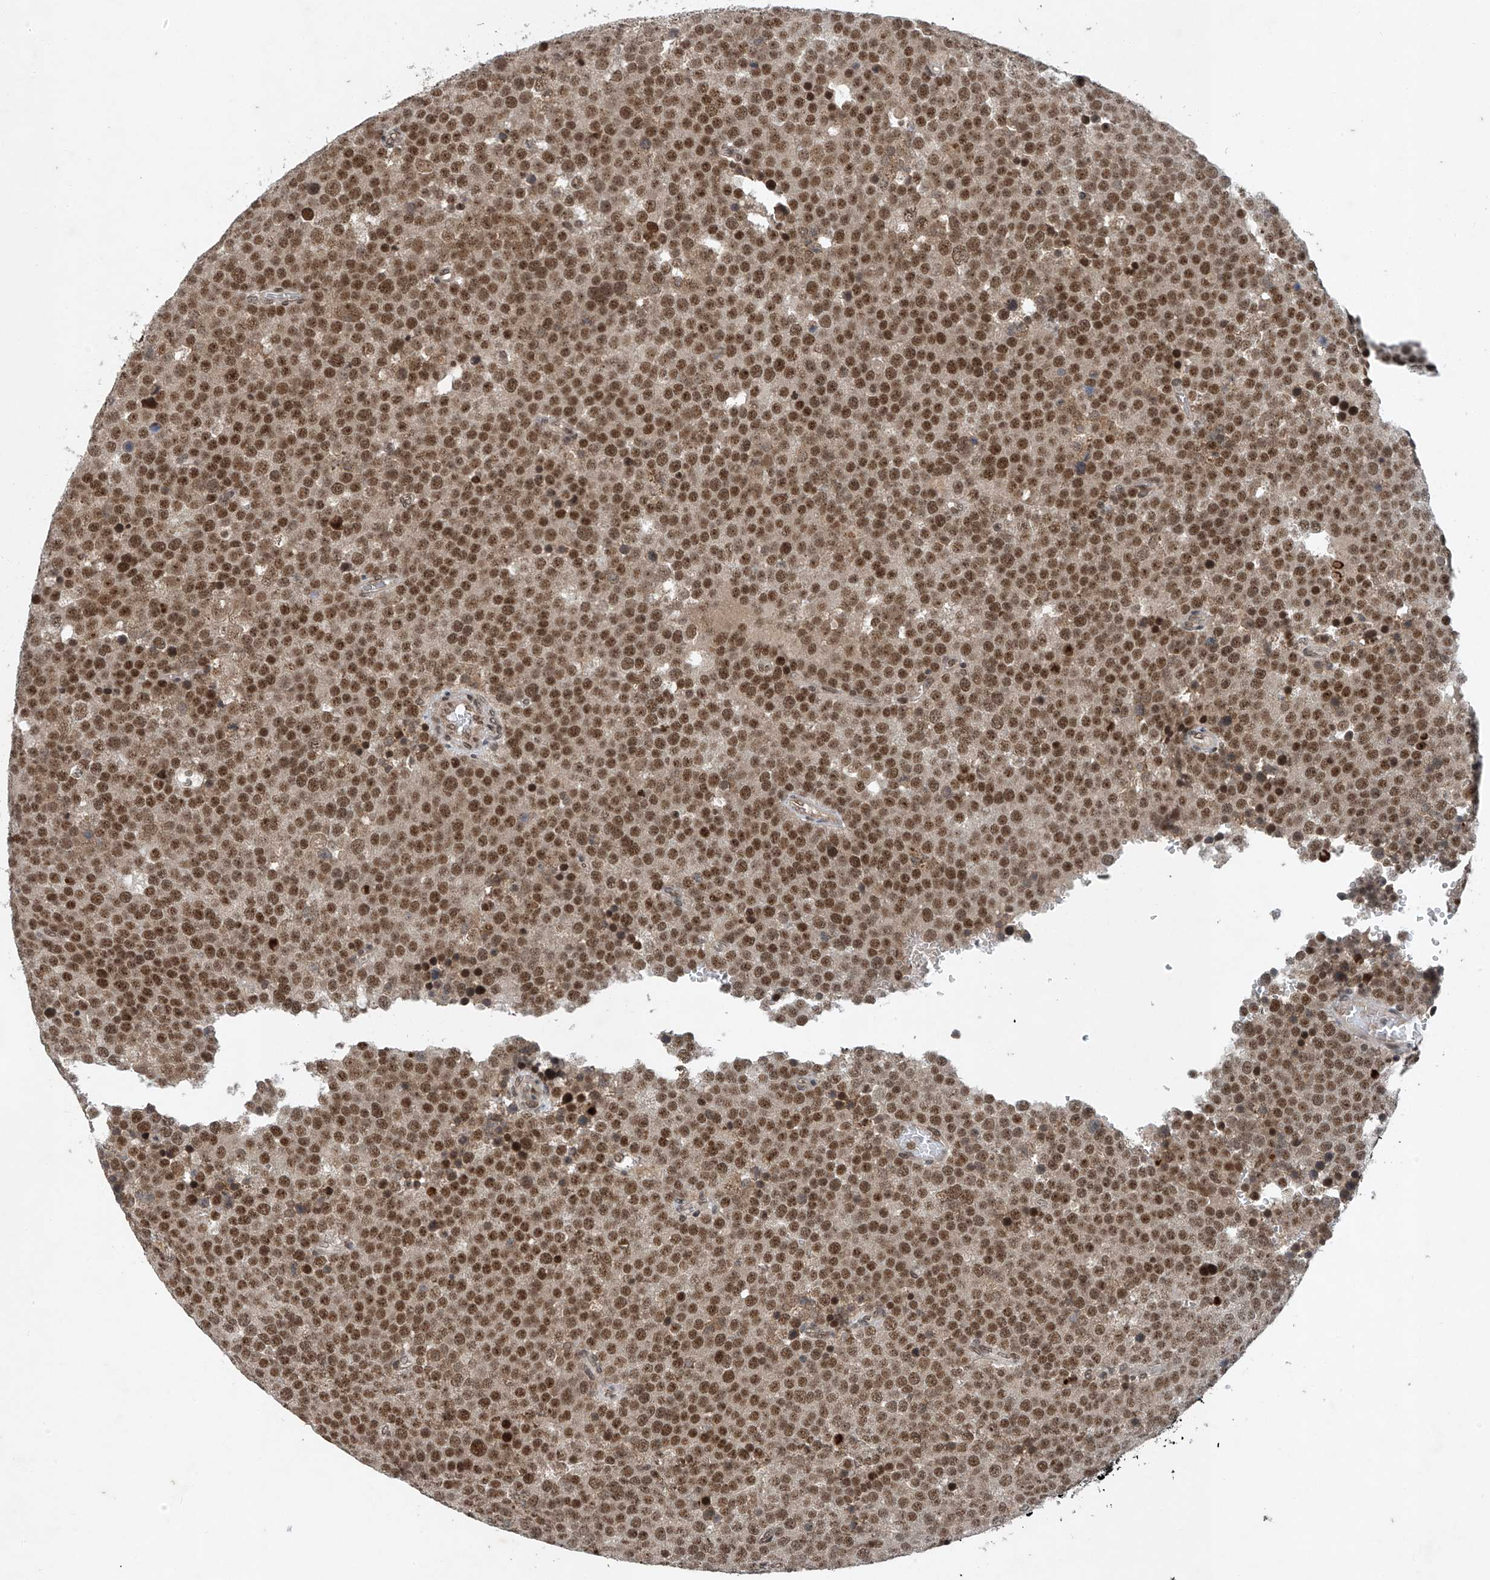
{"staining": {"intensity": "moderate", "quantity": ">75%", "location": "nuclear"}, "tissue": "testis cancer", "cell_type": "Tumor cells", "image_type": "cancer", "snomed": [{"axis": "morphology", "description": "Seminoma, NOS"}, {"axis": "topography", "description": "Testis"}], "caption": "Immunohistochemistry (DAB (3,3'-diaminobenzidine)) staining of testis cancer demonstrates moderate nuclear protein positivity in approximately >75% of tumor cells. (IHC, brightfield microscopy, high magnification).", "gene": "TAF8", "patient": {"sex": "male", "age": 71}}